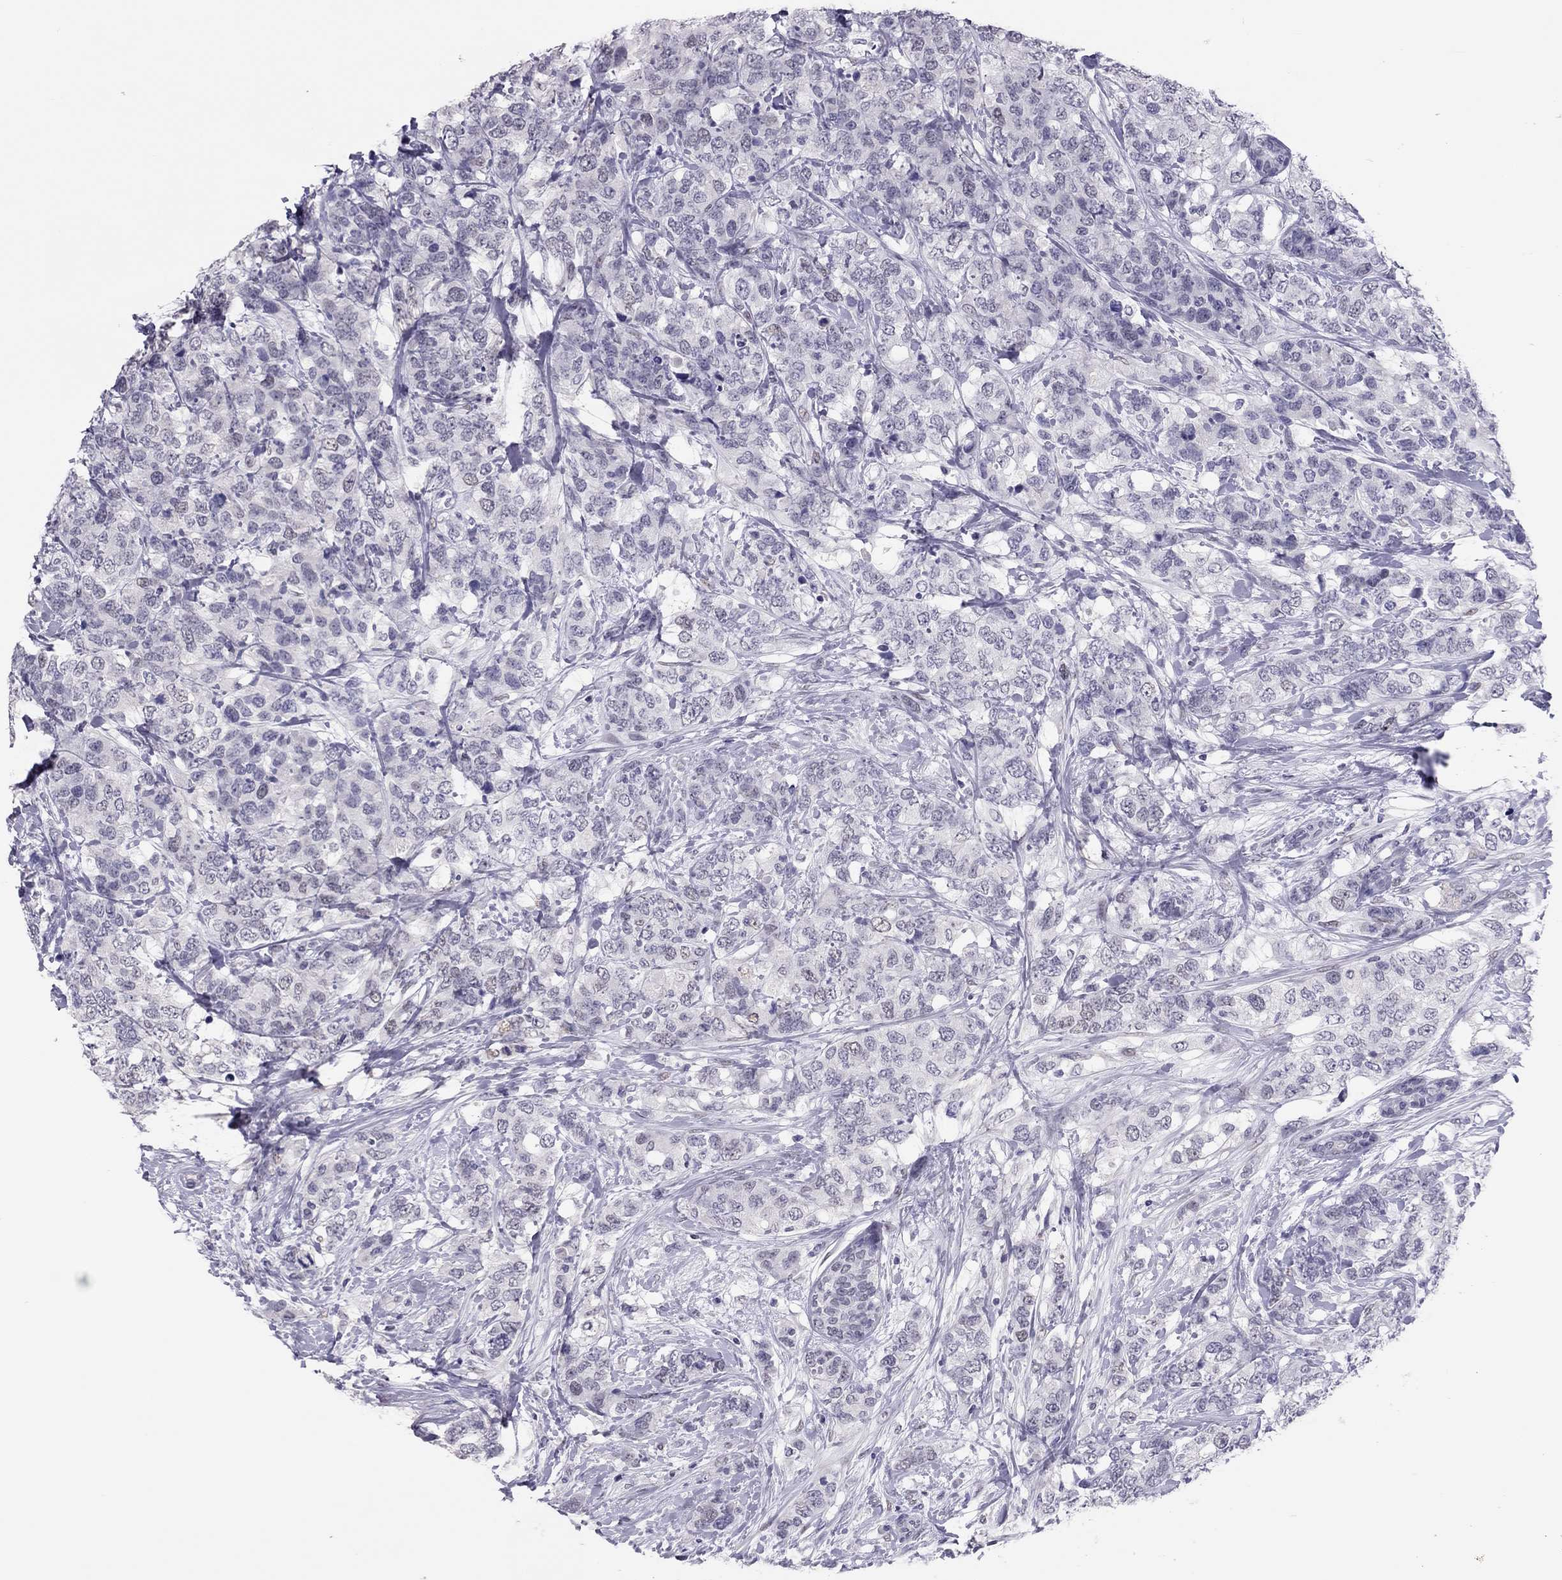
{"staining": {"intensity": "negative", "quantity": "none", "location": "none"}, "tissue": "breast cancer", "cell_type": "Tumor cells", "image_type": "cancer", "snomed": [{"axis": "morphology", "description": "Lobular carcinoma"}, {"axis": "topography", "description": "Breast"}], "caption": "High power microscopy micrograph of an IHC image of lobular carcinoma (breast), revealing no significant staining in tumor cells.", "gene": "PHOX2A", "patient": {"sex": "female", "age": 59}}